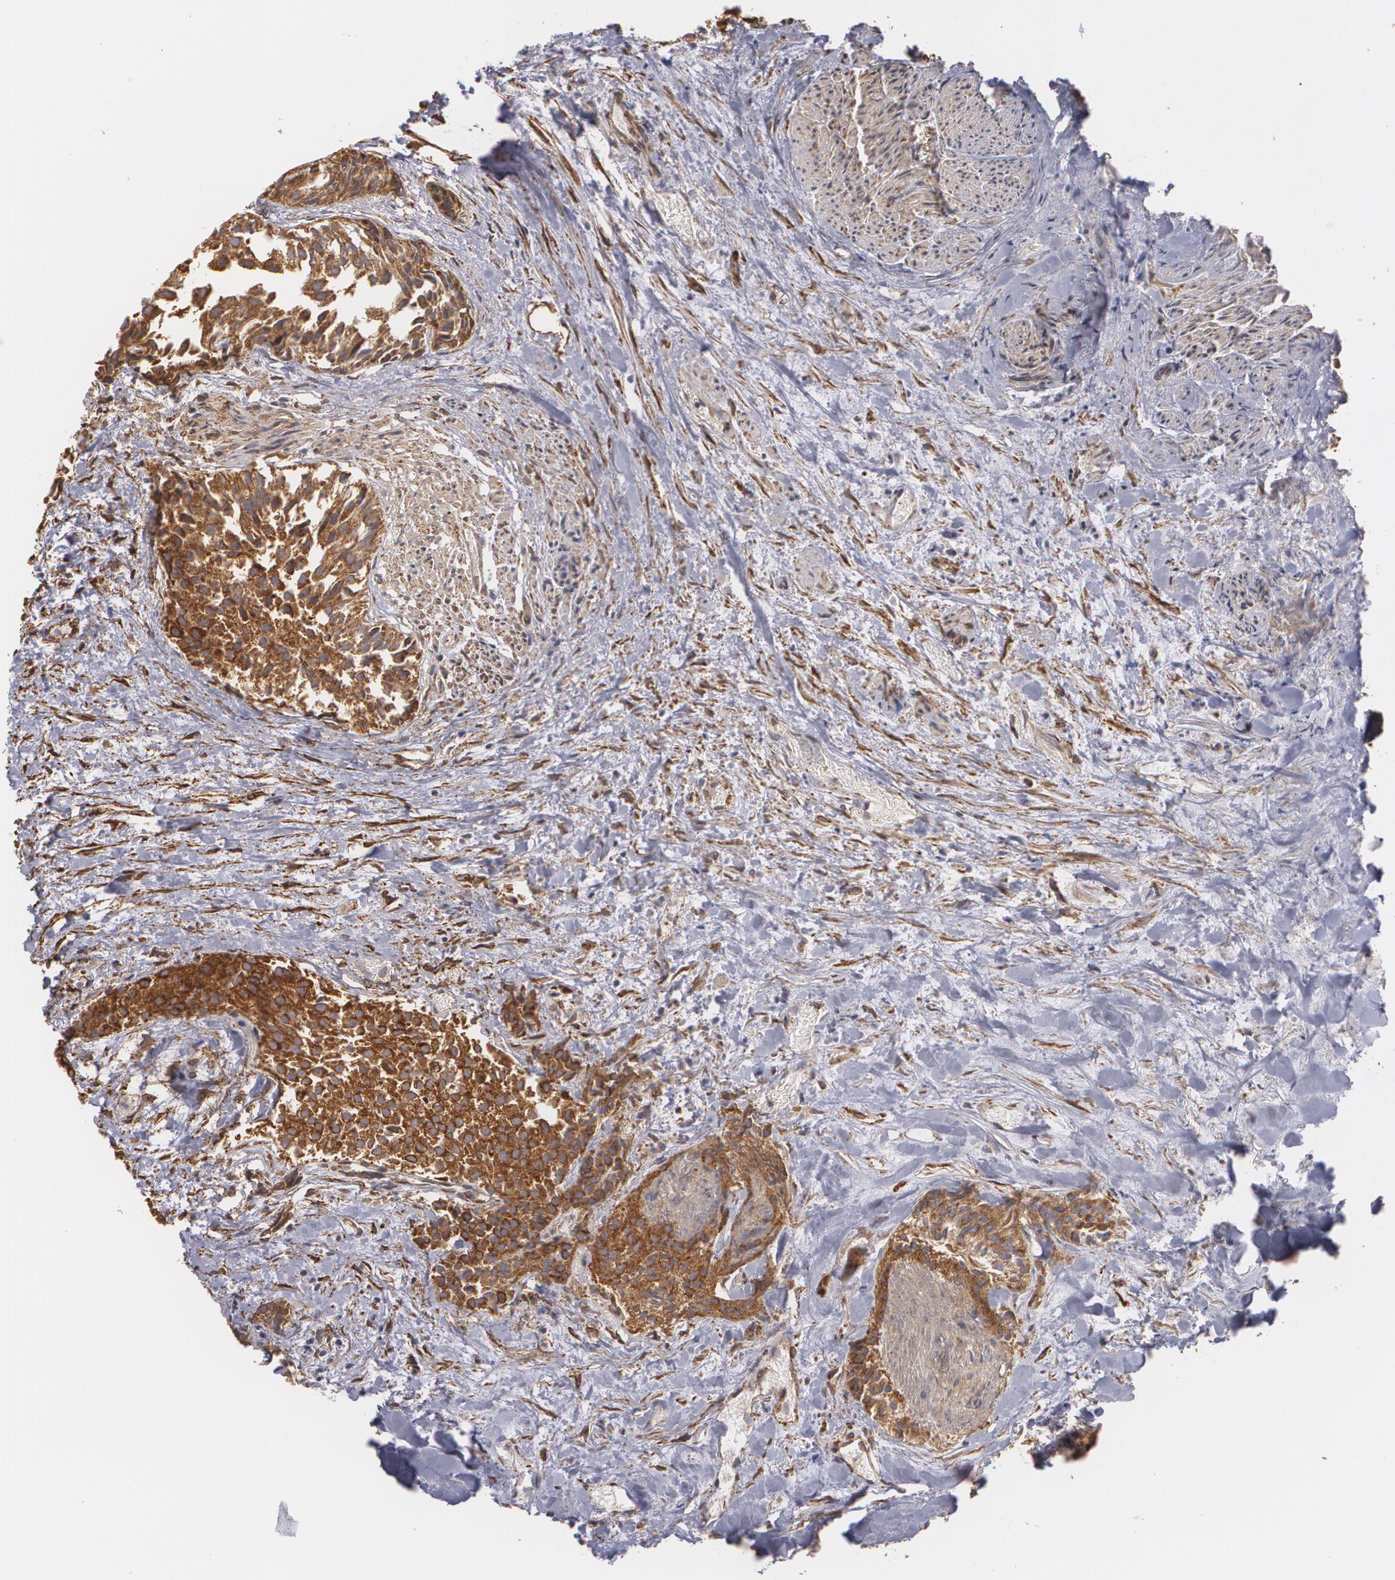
{"staining": {"intensity": "strong", "quantity": ">75%", "location": "cytoplasmic/membranous"}, "tissue": "urothelial cancer", "cell_type": "Tumor cells", "image_type": "cancer", "snomed": [{"axis": "morphology", "description": "Urothelial carcinoma, High grade"}, {"axis": "topography", "description": "Urinary bladder"}], "caption": "High-grade urothelial carcinoma was stained to show a protein in brown. There is high levels of strong cytoplasmic/membranous positivity in approximately >75% of tumor cells.", "gene": "CYB5R3", "patient": {"sex": "female", "age": 78}}